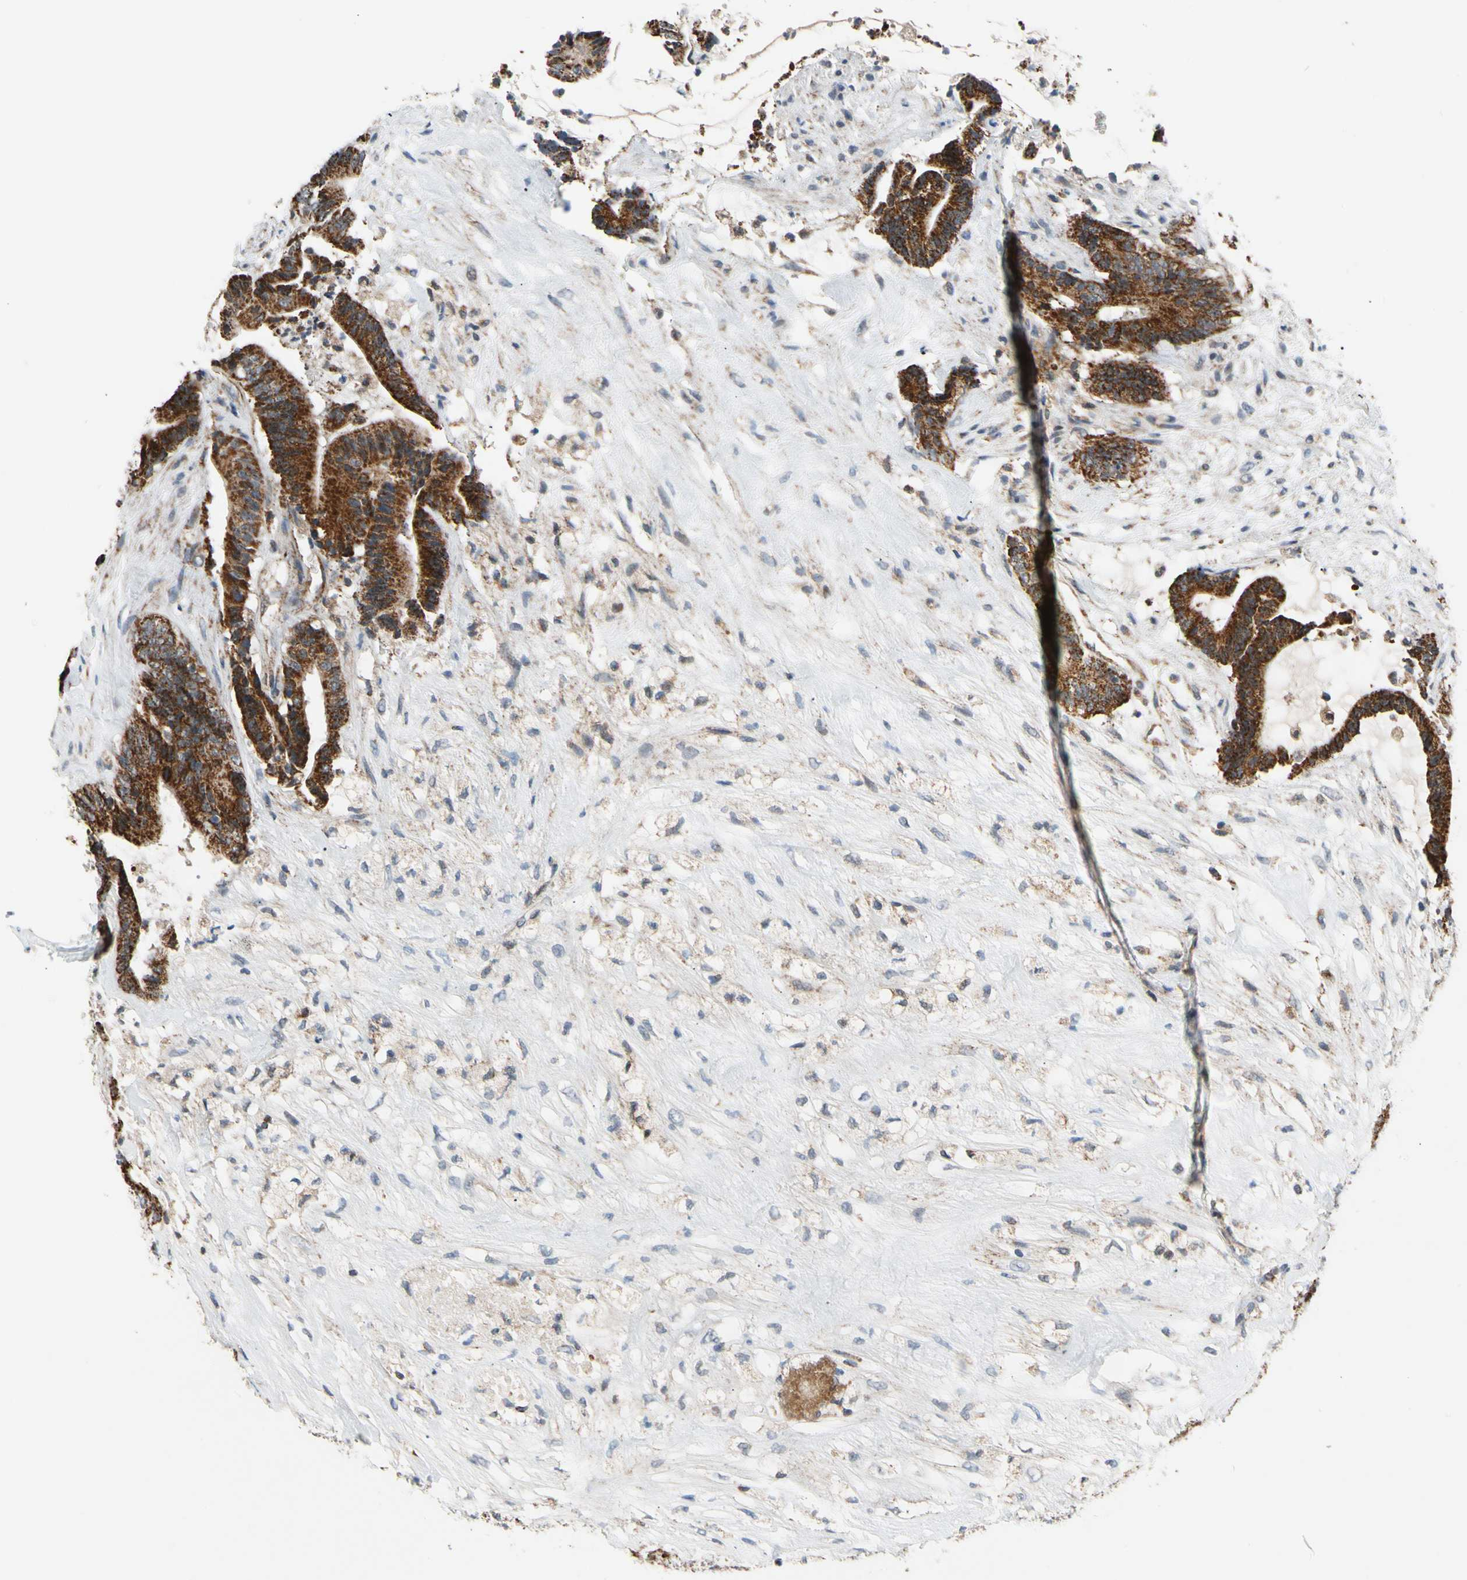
{"staining": {"intensity": "strong", "quantity": ">75%", "location": "cytoplasmic/membranous"}, "tissue": "colorectal cancer", "cell_type": "Tumor cells", "image_type": "cancer", "snomed": [{"axis": "morphology", "description": "Adenocarcinoma, NOS"}, {"axis": "topography", "description": "Colon"}], "caption": "Brown immunohistochemical staining in colorectal cancer (adenocarcinoma) demonstrates strong cytoplasmic/membranous positivity in about >75% of tumor cells.", "gene": "KHDC4", "patient": {"sex": "female", "age": 84}}